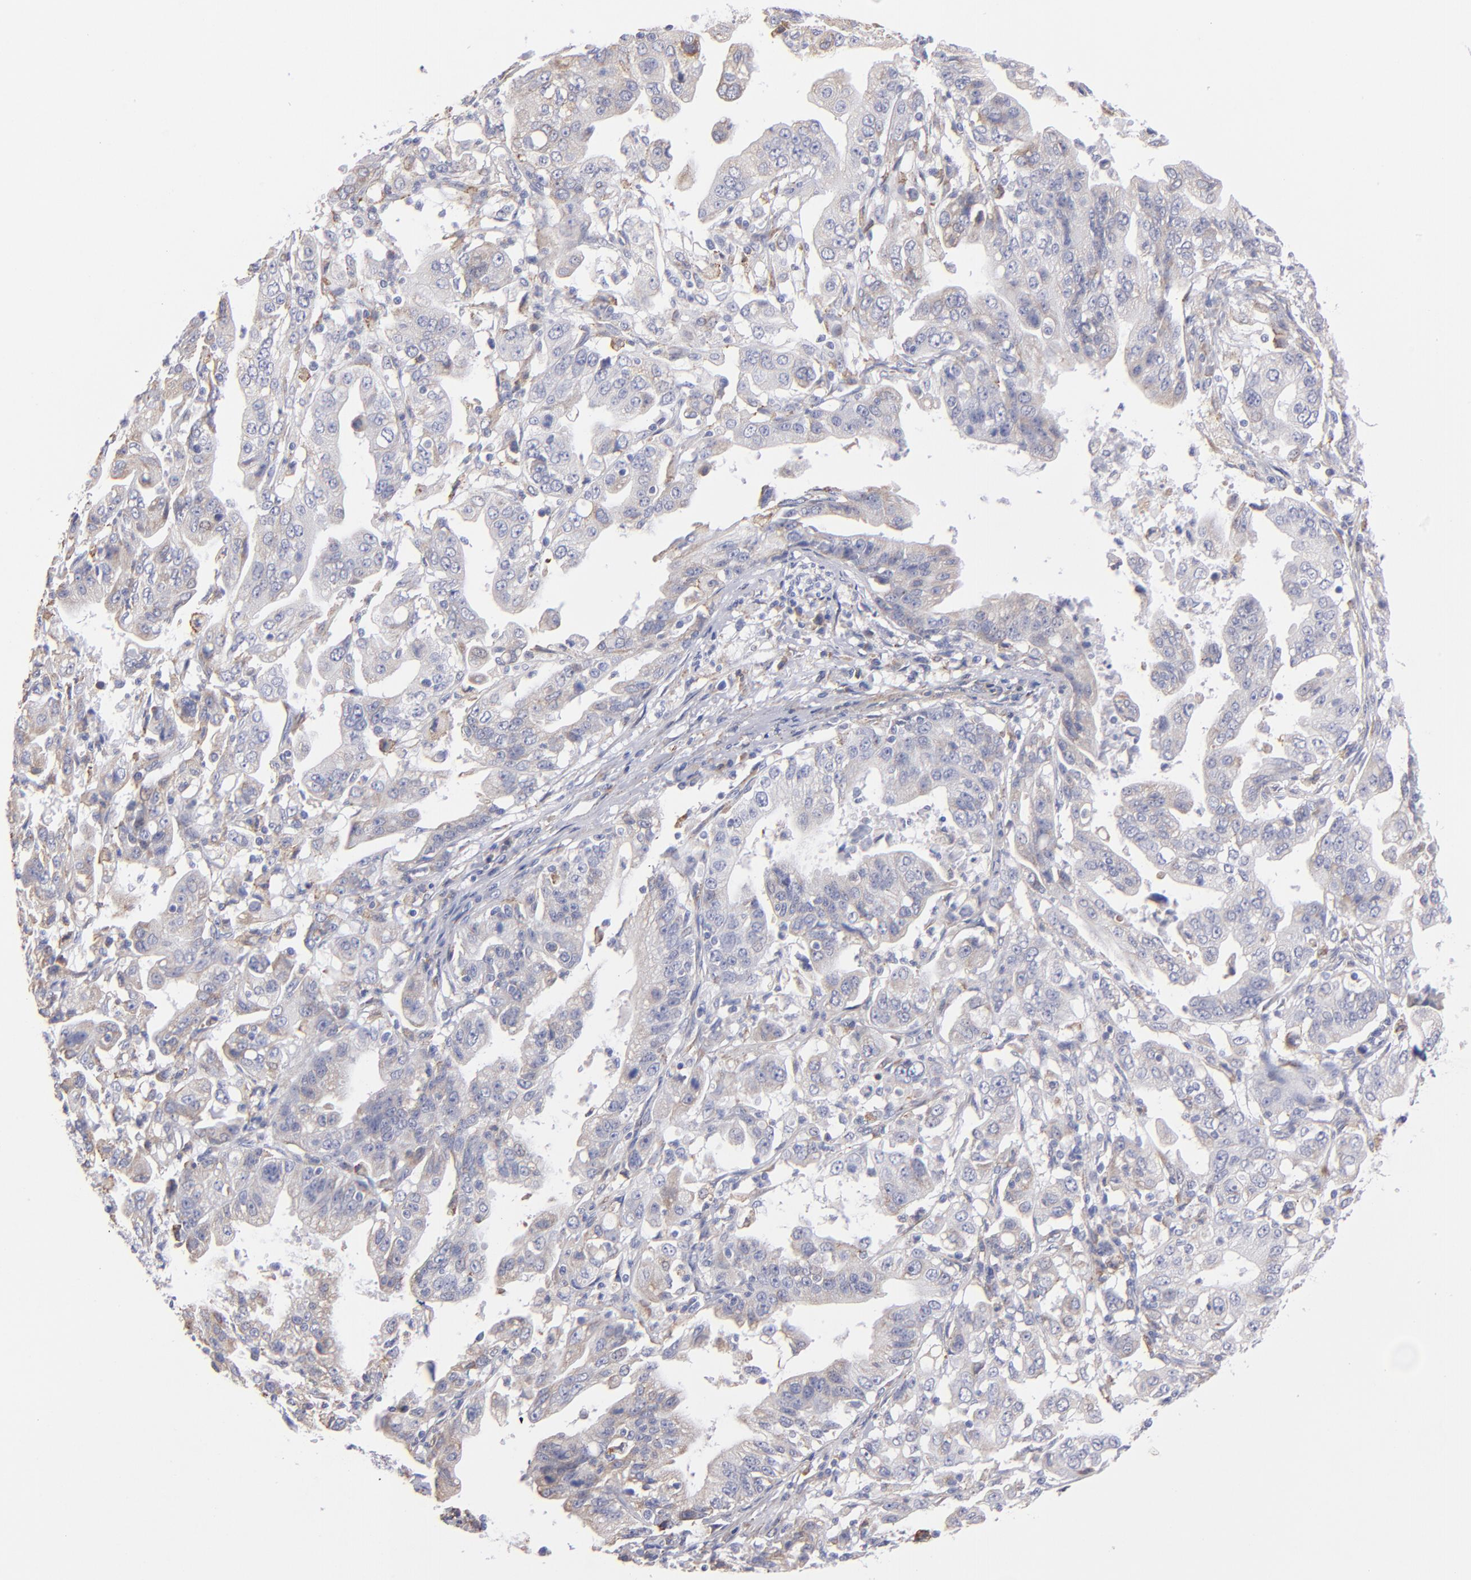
{"staining": {"intensity": "weak", "quantity": "25%-75%", "location": "cytoplasmic/membranous"}, "tissue": "stomach cancer", "cell_type": "Tumor cells", "image_type": "cancer", "snomed": [{"axis": "morphology", "description": "Adenocarcinoma, NOS"}, {"axis": "topography", "description": "Stomach, upper"}], "caption": "Weak cytoplasmic/membranous expression is present in approximately 25%-75% of tumor cells in adenocarcinoma (stomach). Using DAB (brown) and hematoxylin (blue) stains, captured at high magnification using brightfield microscopy.", "gene": "MFGE8", "patient": {"sex": "female", "age": 50}}